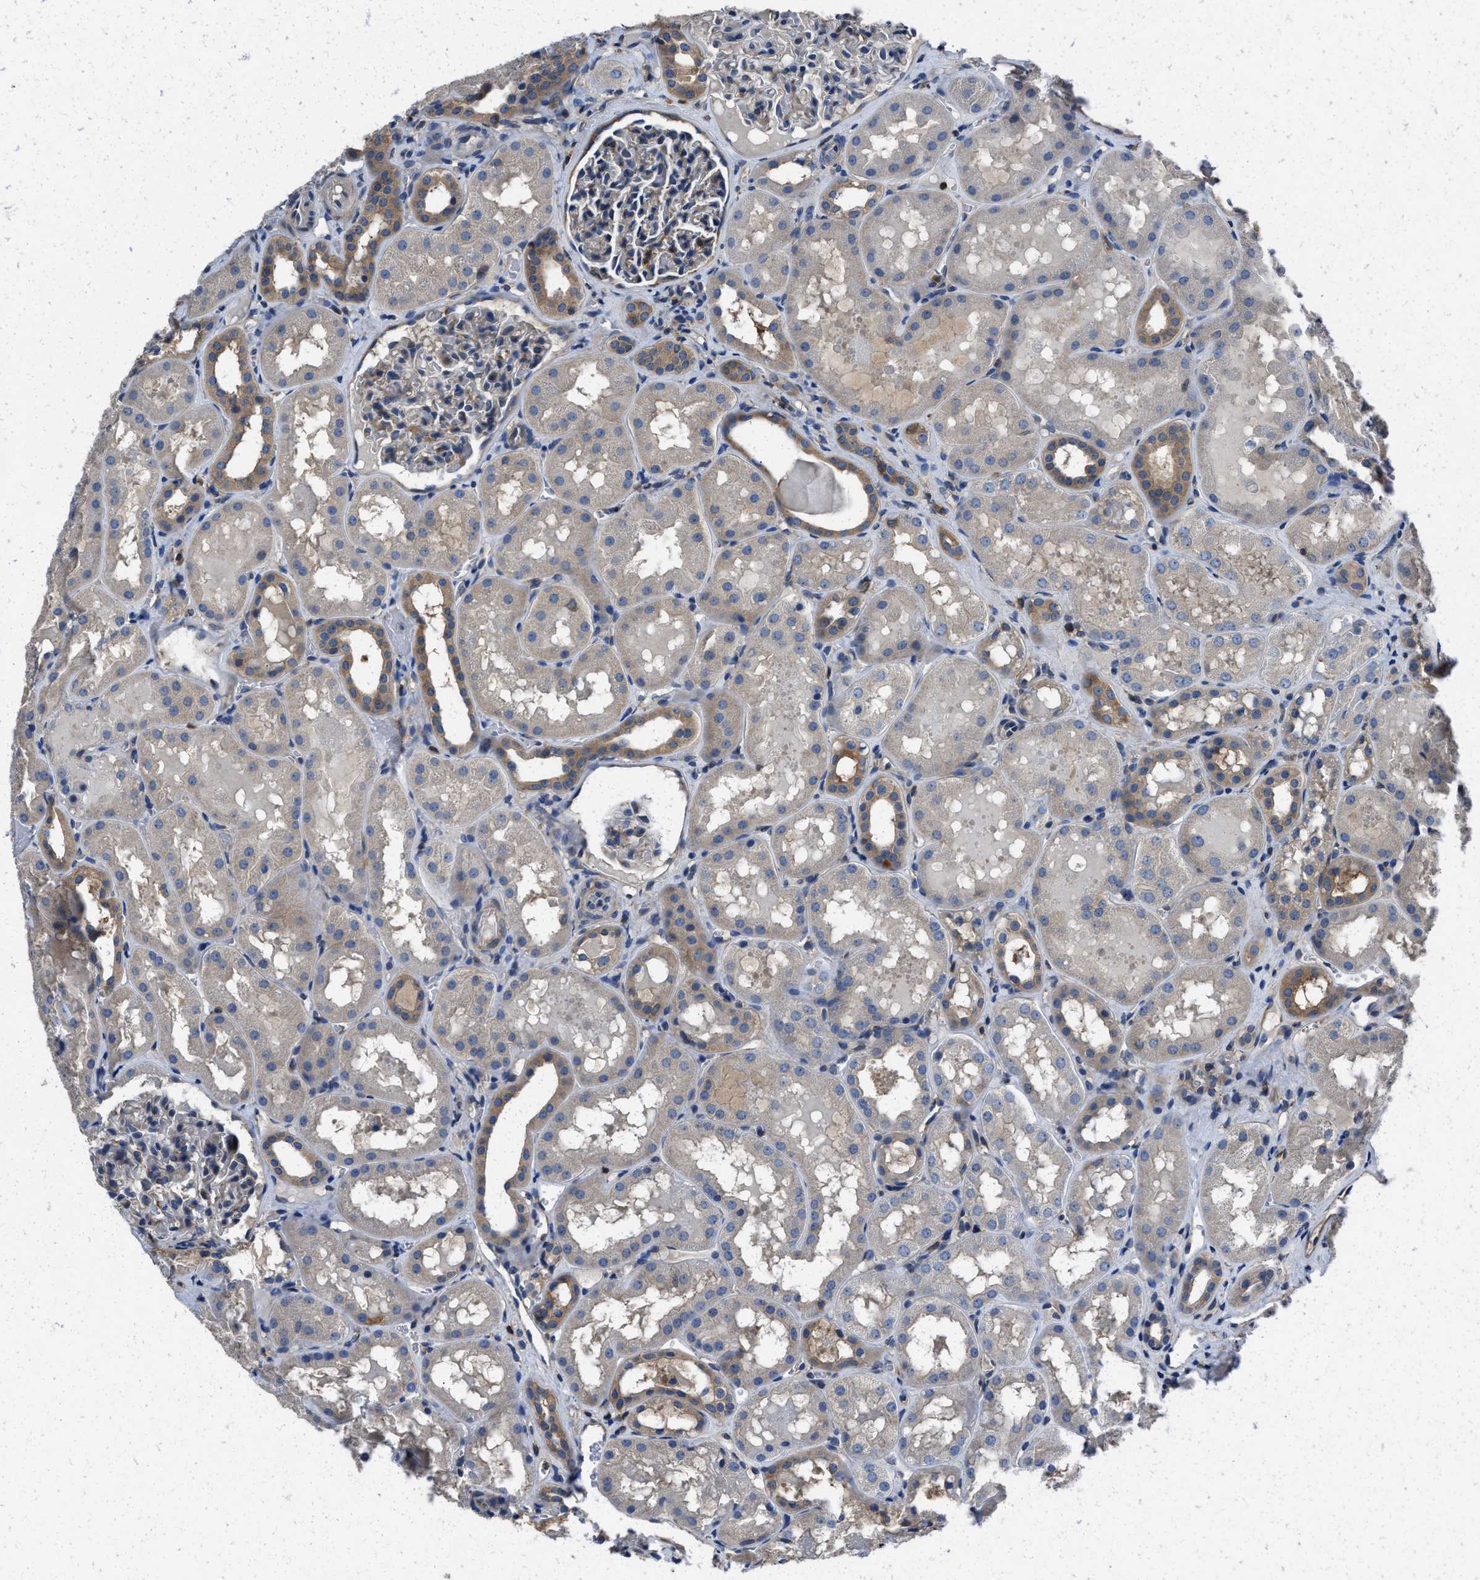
{"staining": {"intensity": "weak", "quantity": "25%-75%", "location": "cytoplasmic/membranous"}, "tissue": "kidney", "cell_type": "Cells in glomeruli", "image_type": "normal", "snomed": [{"axis": "morphology", "description": "Normal tissue, NOS"}, {"axis": "topography", "description": "Kidney"}, {"axis": "topography", "description": "Urinary bladder"}], "caption": "This image demonstrates normal kidney stained with IHC to label a protein in brown. The cytoplasmic/membranous of cells in glomeruli show weak positivity for the protein. Nuclei are counter-stained blue.", "gene": "YARS1", "patient": {"sex": "male", "age": 16}}